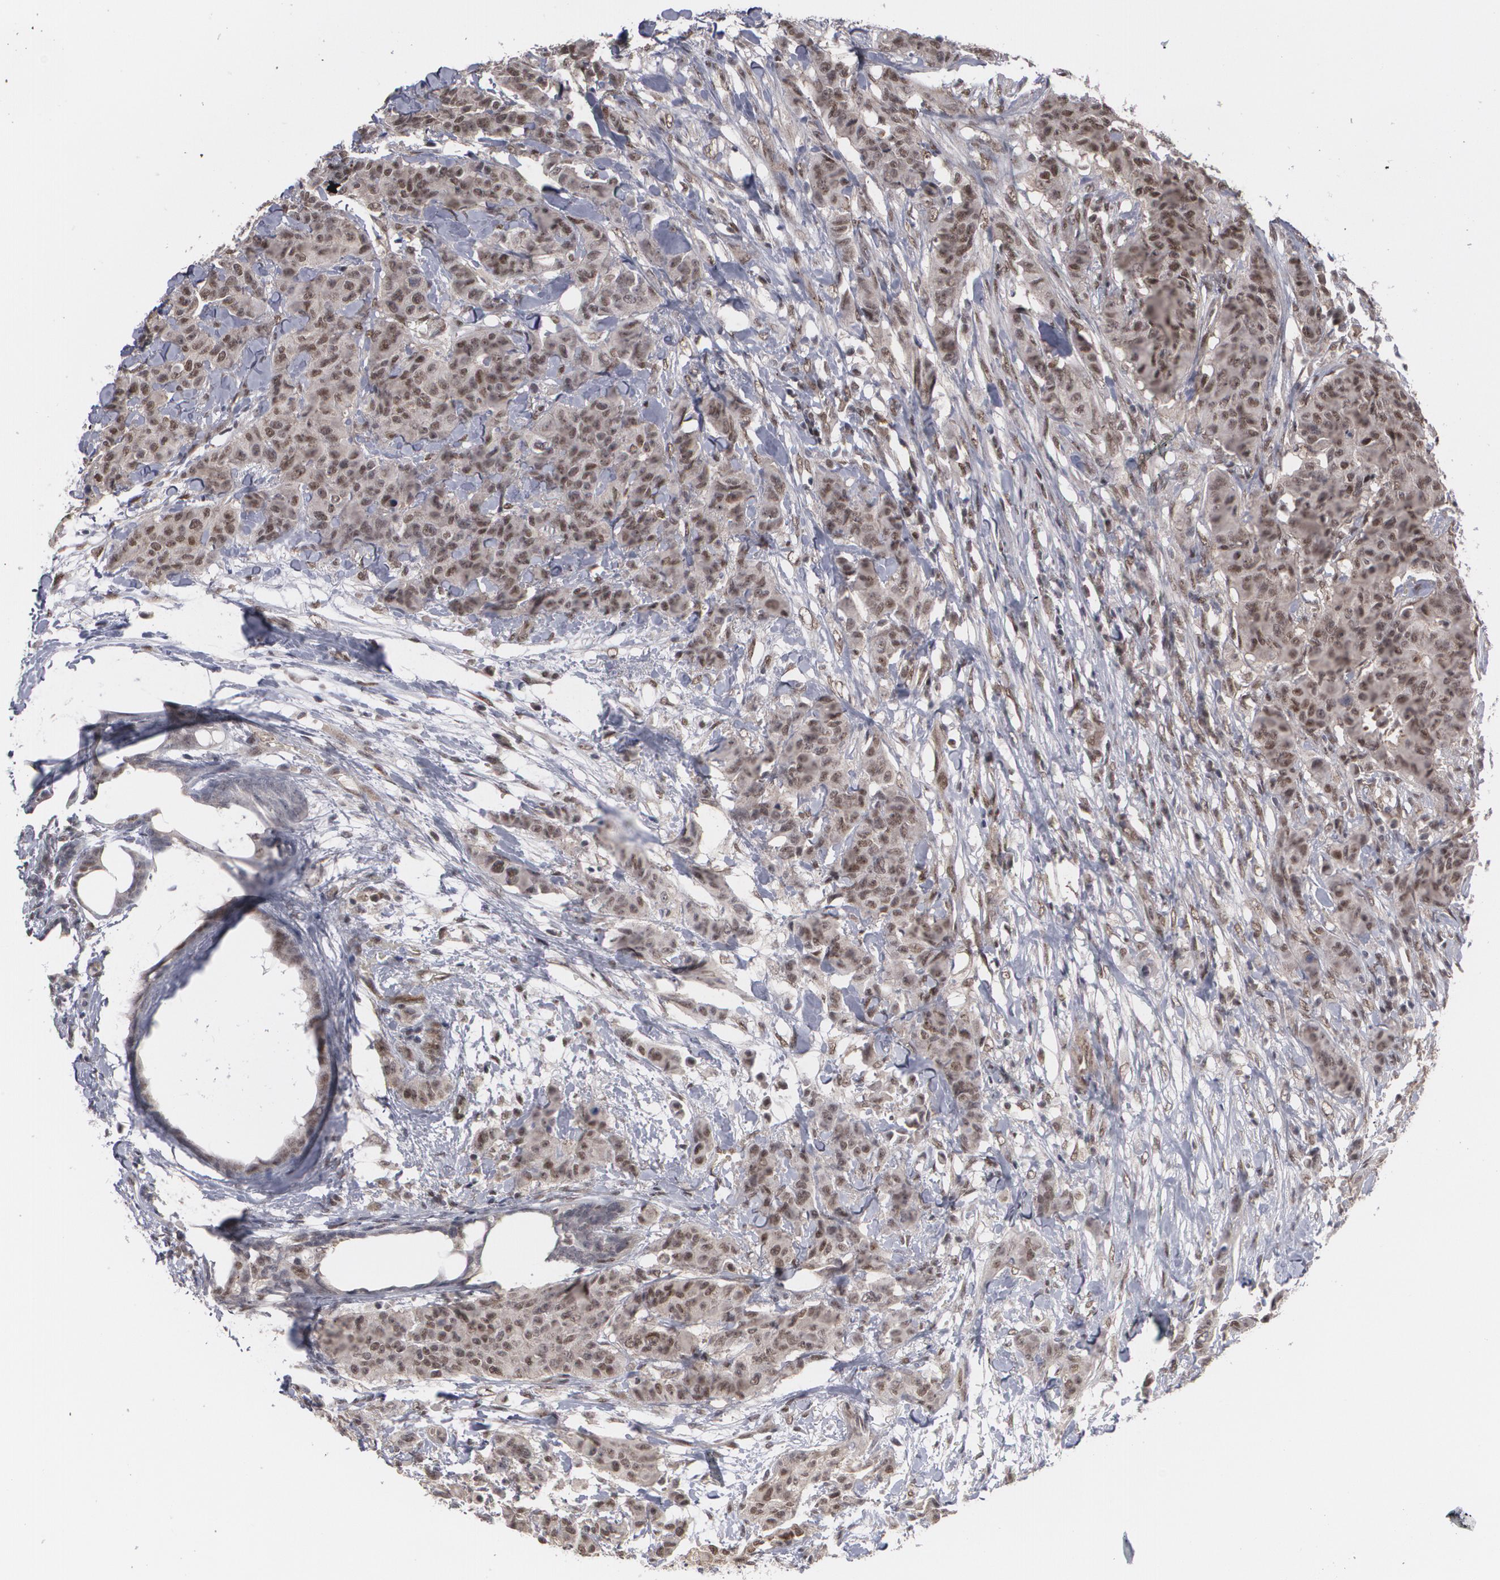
{"staining": {"intensity": "moderate", "quantity": ">75%", "location": "nuclear"}, "tissue": "breast cancer", "cell_type": "Tumor cells", "image_type": "cancer", "snomed": [{"axis": "morphology", "description": "Duct carcinoma"}, {"axis": "topography", "description": "Breast"}], "caption": "Immunohistochemical staining of human breast infiltrating ductal carcinoma shows medium levels of moderate nuclear positivity in about >75% of tumor cells.", "gene": "INTS6", "patient": {"sex": "female", "age": 40}}